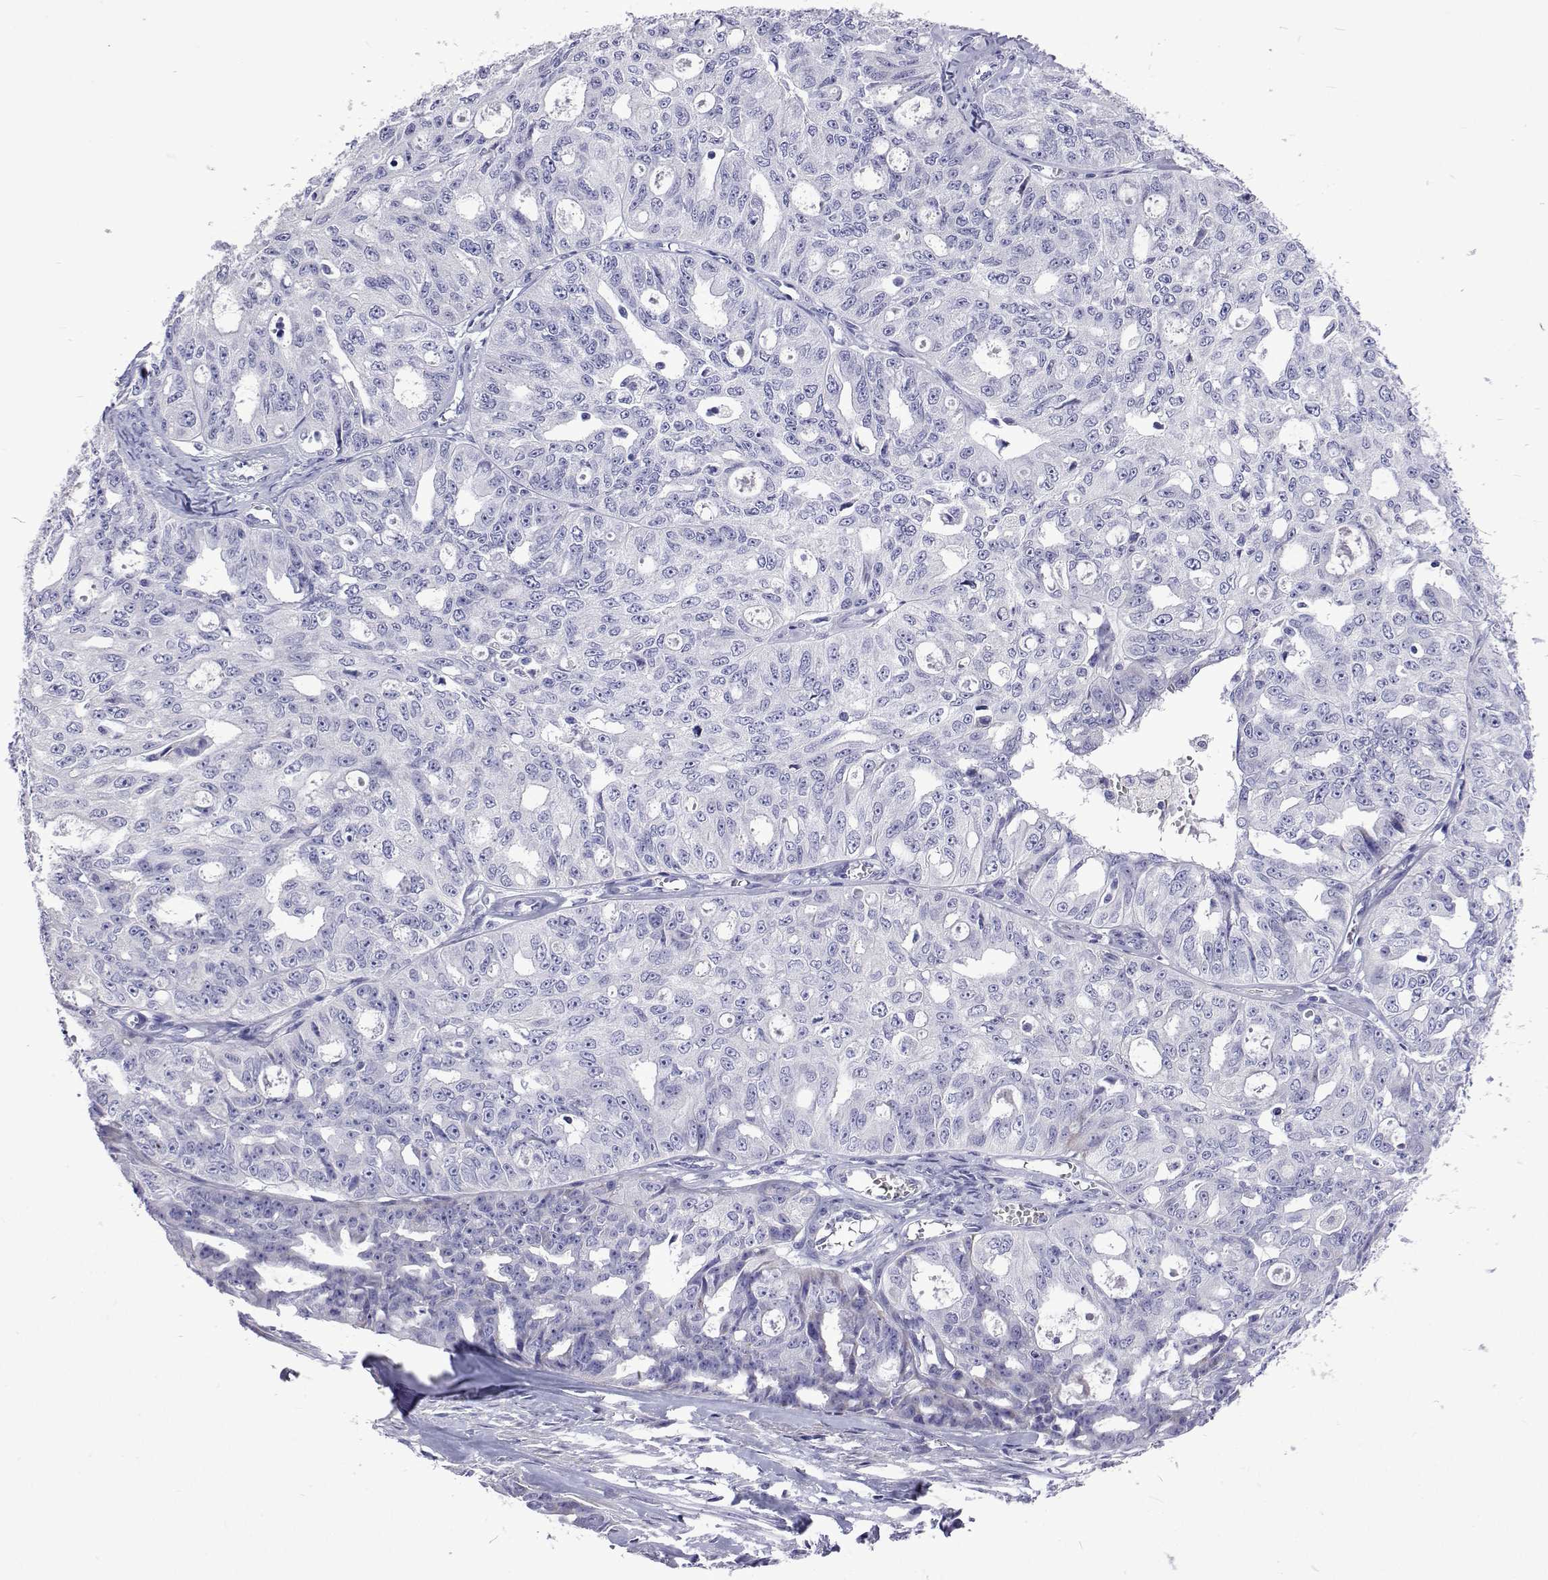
{"staining": {"intensity": "negative", "quantity": "none", "location": "none"}, "tissue": "ovarian cancer", "cell_type": "Tumor cells", "image_type": "cancer", "snomed": [{"axis": "morphology", "description": "Carcinoma, endometroid"}, {"axis": "topography", "description": "Ovary"}], "caption": "There is no significant staining in tumor cells of endometroid carcinoma (ovarian).", "gene": "UMODL1", "patient": {"sex": "female", "age": 65}}